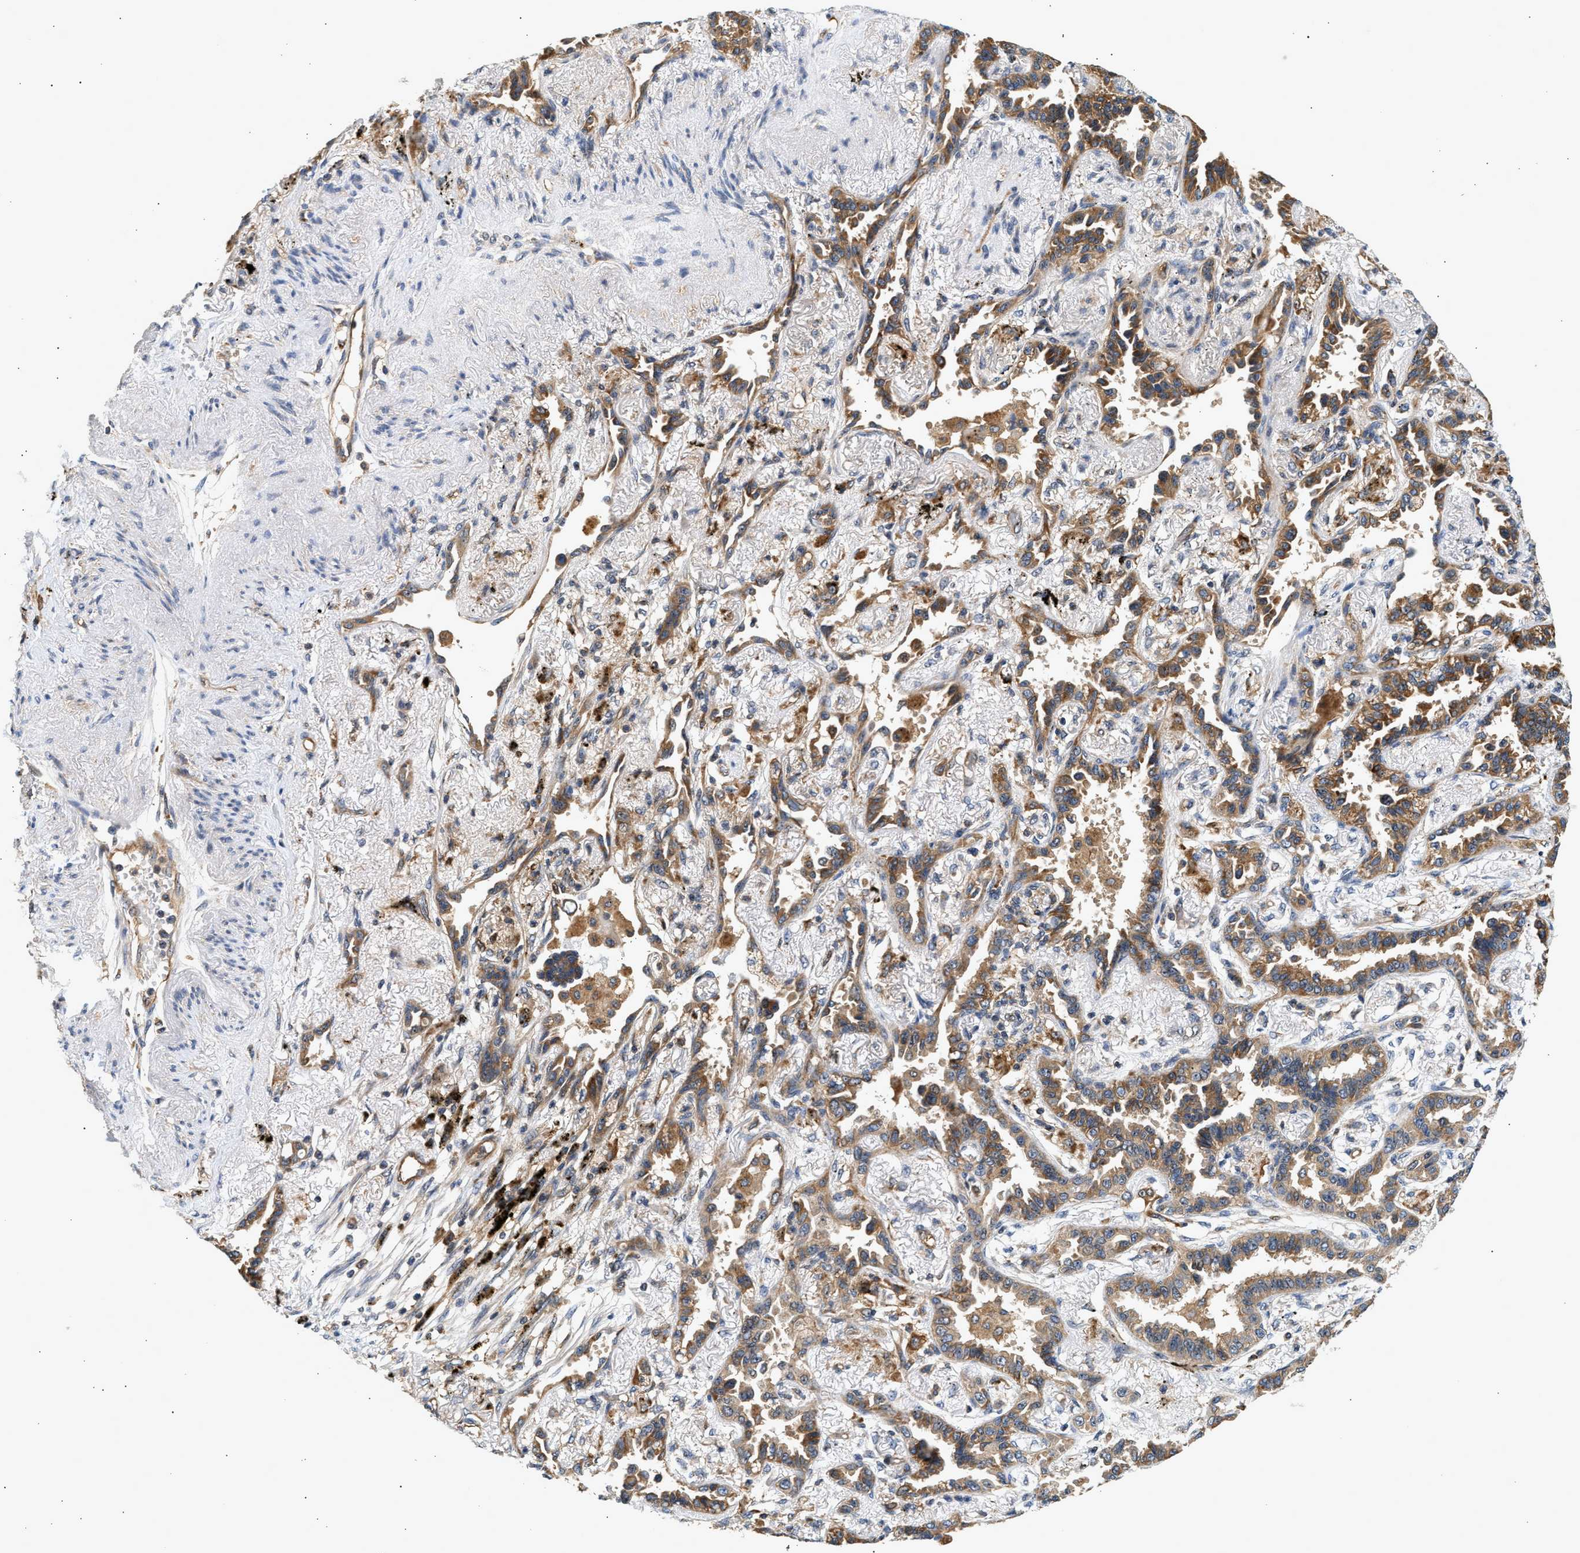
{"staining": {"intensity": "moderate", "quantity": ">75%", "location": "cytoplasmic/membranous"}, "tissue": "lung cancer", "cell_type": "Tumor cells", "image_type": "cancer", "snomed": [{"axis": "morphology", "description": "Adenocarcinoma, NOS"}, {"axis": "topography", "description": "Lung"}], "caption": "Moderate cytoplasmic/membranous staining for a protein is identified in approximately >75% of tumor cells of adenocarcinoma (lung) using IHC.", "gene": "DUSP14", "patient": {"sex": "male", "age": 59}}